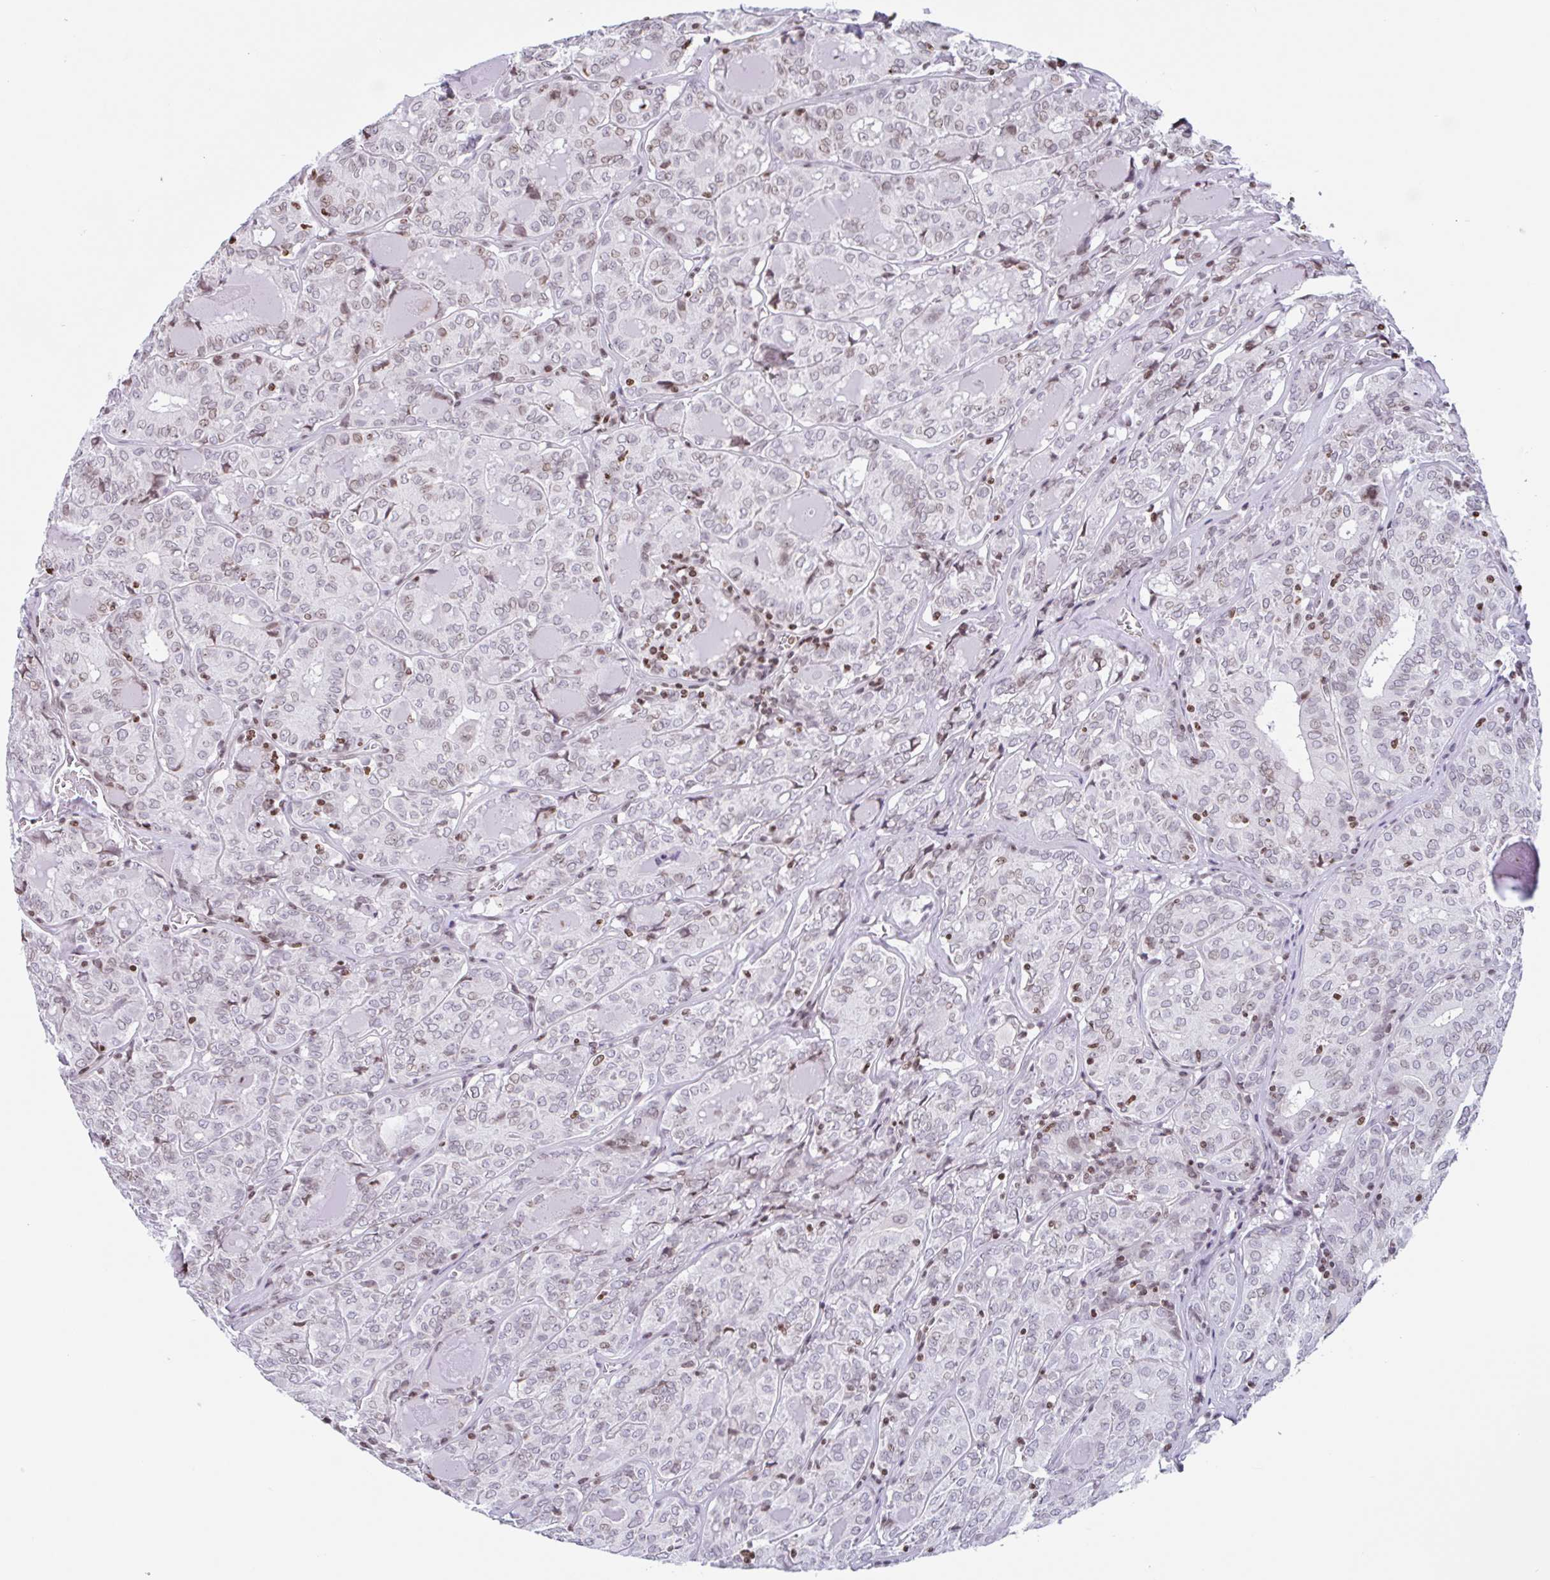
{"staining": {"intensity": "weak", "quantity": "25%-75%", "location": "nuclear"}, "tissue": "thyroid cancer", "cell_type": "Tumor cells", "image_type": "cancer", "snomed": [{"axis": "morphology", "description": "Papillary adenocarcinoma, NOS"}, {"axis": "topography", "description": "Thyroid gland"}], "caption": "There is low levels of weak nuclear expression in tumor cells of thyroid cancer (papillary adenocarcinoma), as demonstrated by immunohistochemical staining (brown color).", "gene": "NOL6", "patient": {"sex": "female", "age": 72}}